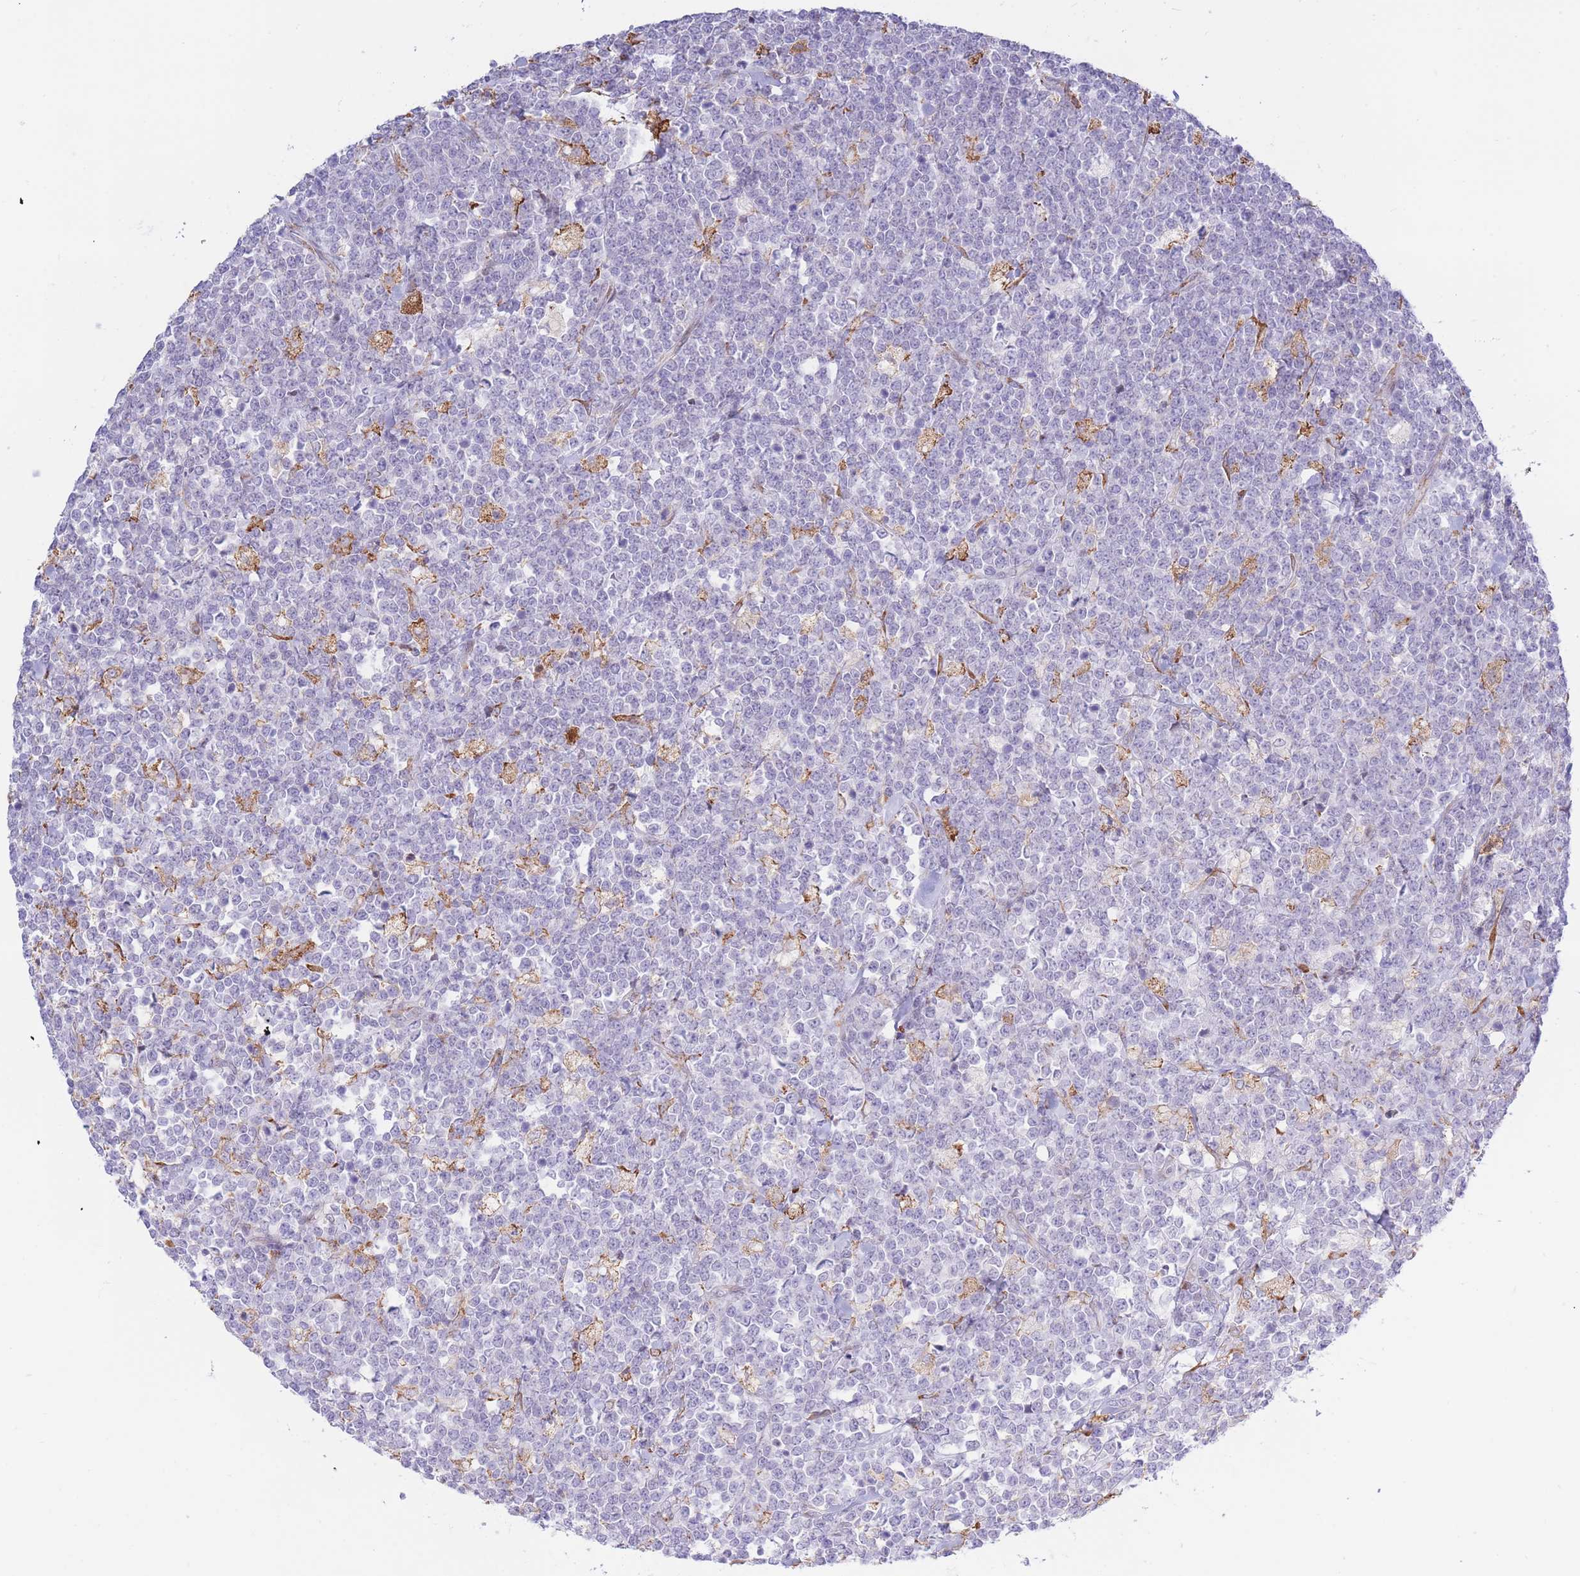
{"staining": {"intensity": "negative", "quantity": "none", "location": "none"}, "tissue": "lymphoma", "cell_type": "Tumor cells", "image_type": "cancer", "snomed": [{"axis": "morphology", "description": "Malignant lymphoma, non-Hodgkin's type, High grade"}, {"axis": "topography", "description": "Small intestine"}], "caption": "The immunohistochemistry histopathology image has no significant expression in tumor cells of high-grade malignant lymphoma, non-Hodgkin's type tissue.", "gene": "MYDGF", "patient": {"sex": "male", "age": 8}}